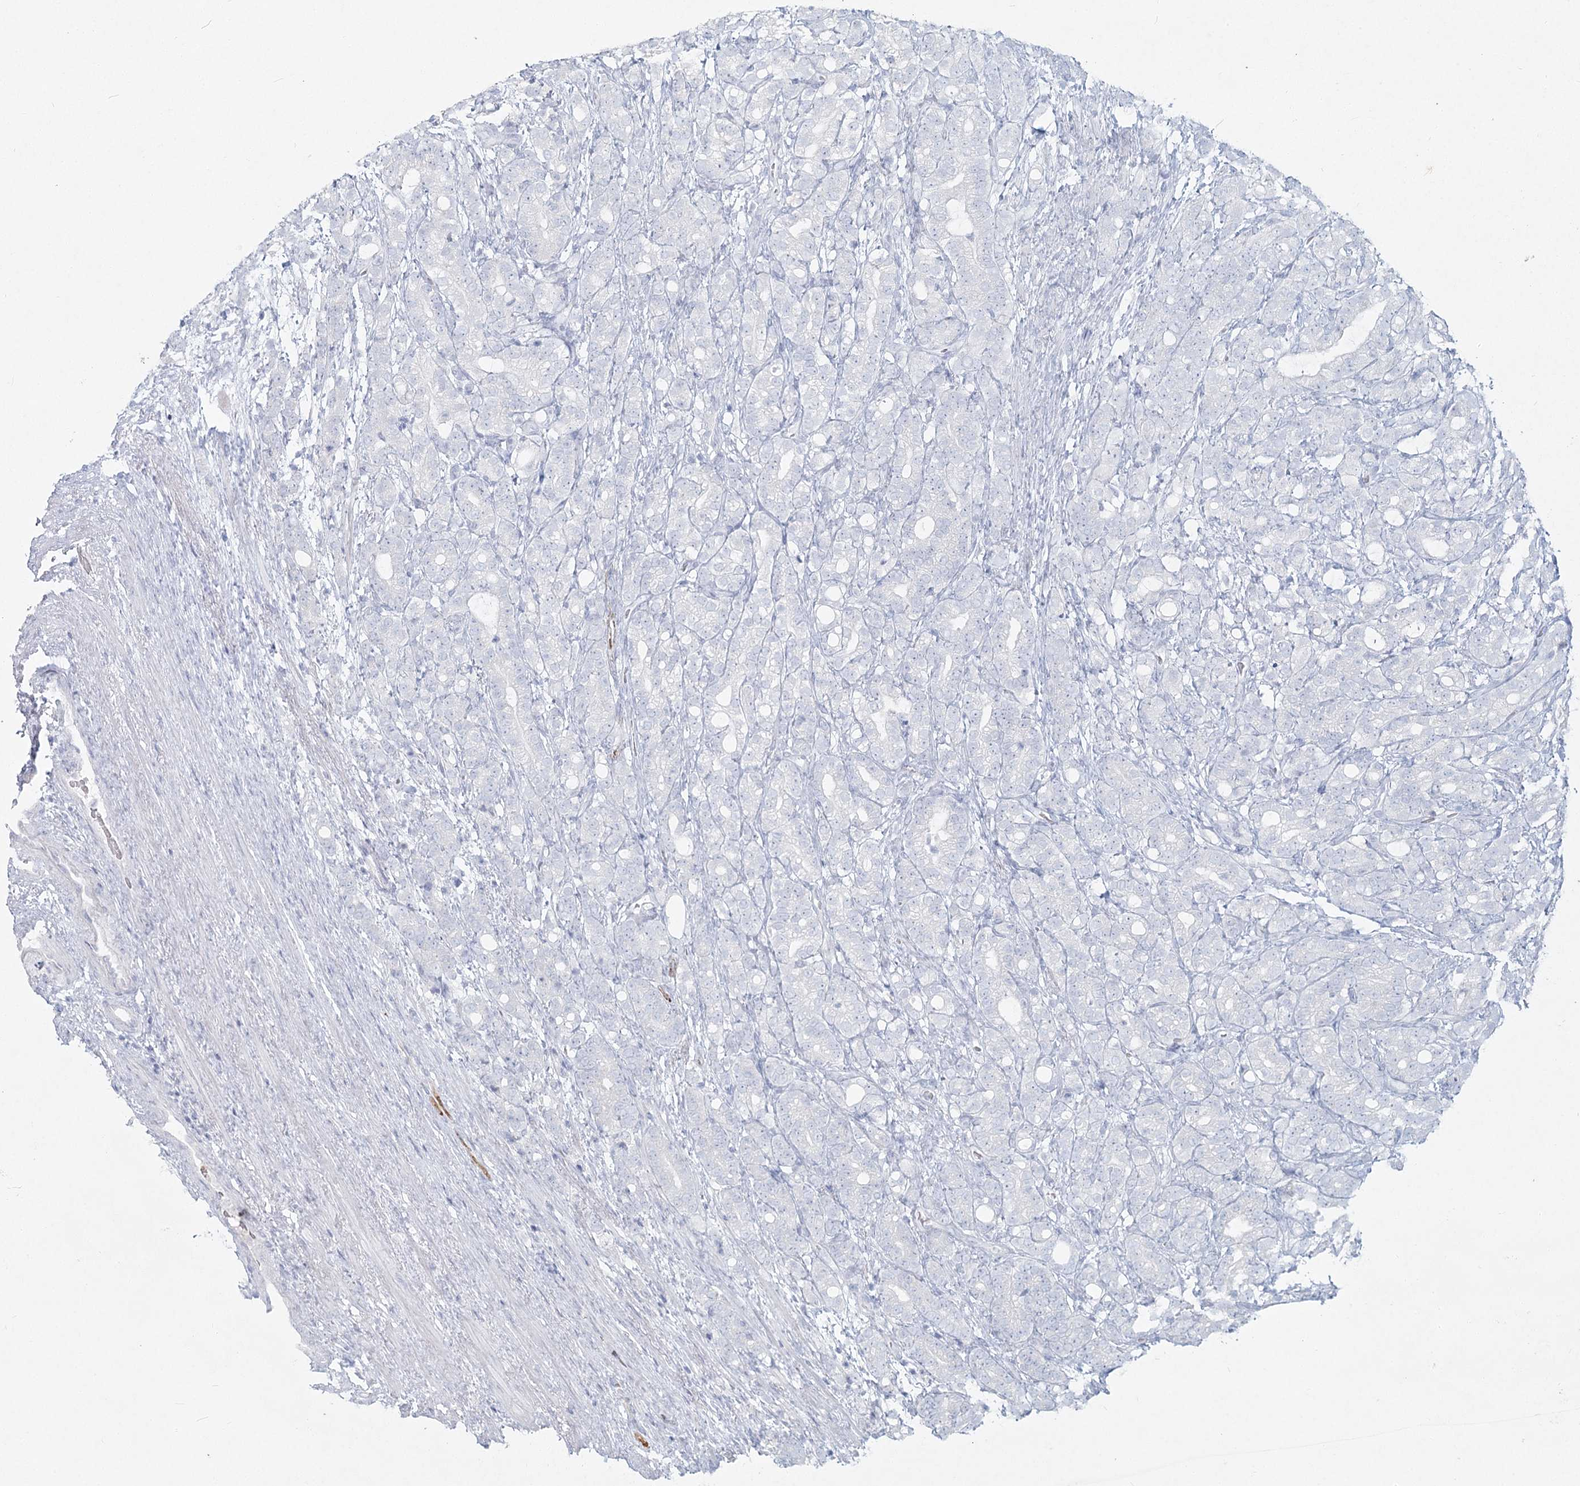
{"staining": {"intensity": "negative", "quantity": "none", "location": "none"}, "tissue": "prostate cancer", "cell_type": "Tumor cells", "image_type": "cancer", "snomed": [{"axis": "morphology", "description": "Adenocarcinoma, High grade"}, {"axis": "topography", "description": "Prostate"}], "caption": "DAB (3,3'-diaminobenzidine) immunohistochemical staining of human prostate cancer (high-grade adenocarcinoma) reveals no significant expression in tumor cells.", "gene": "LRP2BP", "patient": {"sex": "male", "age": 57}}